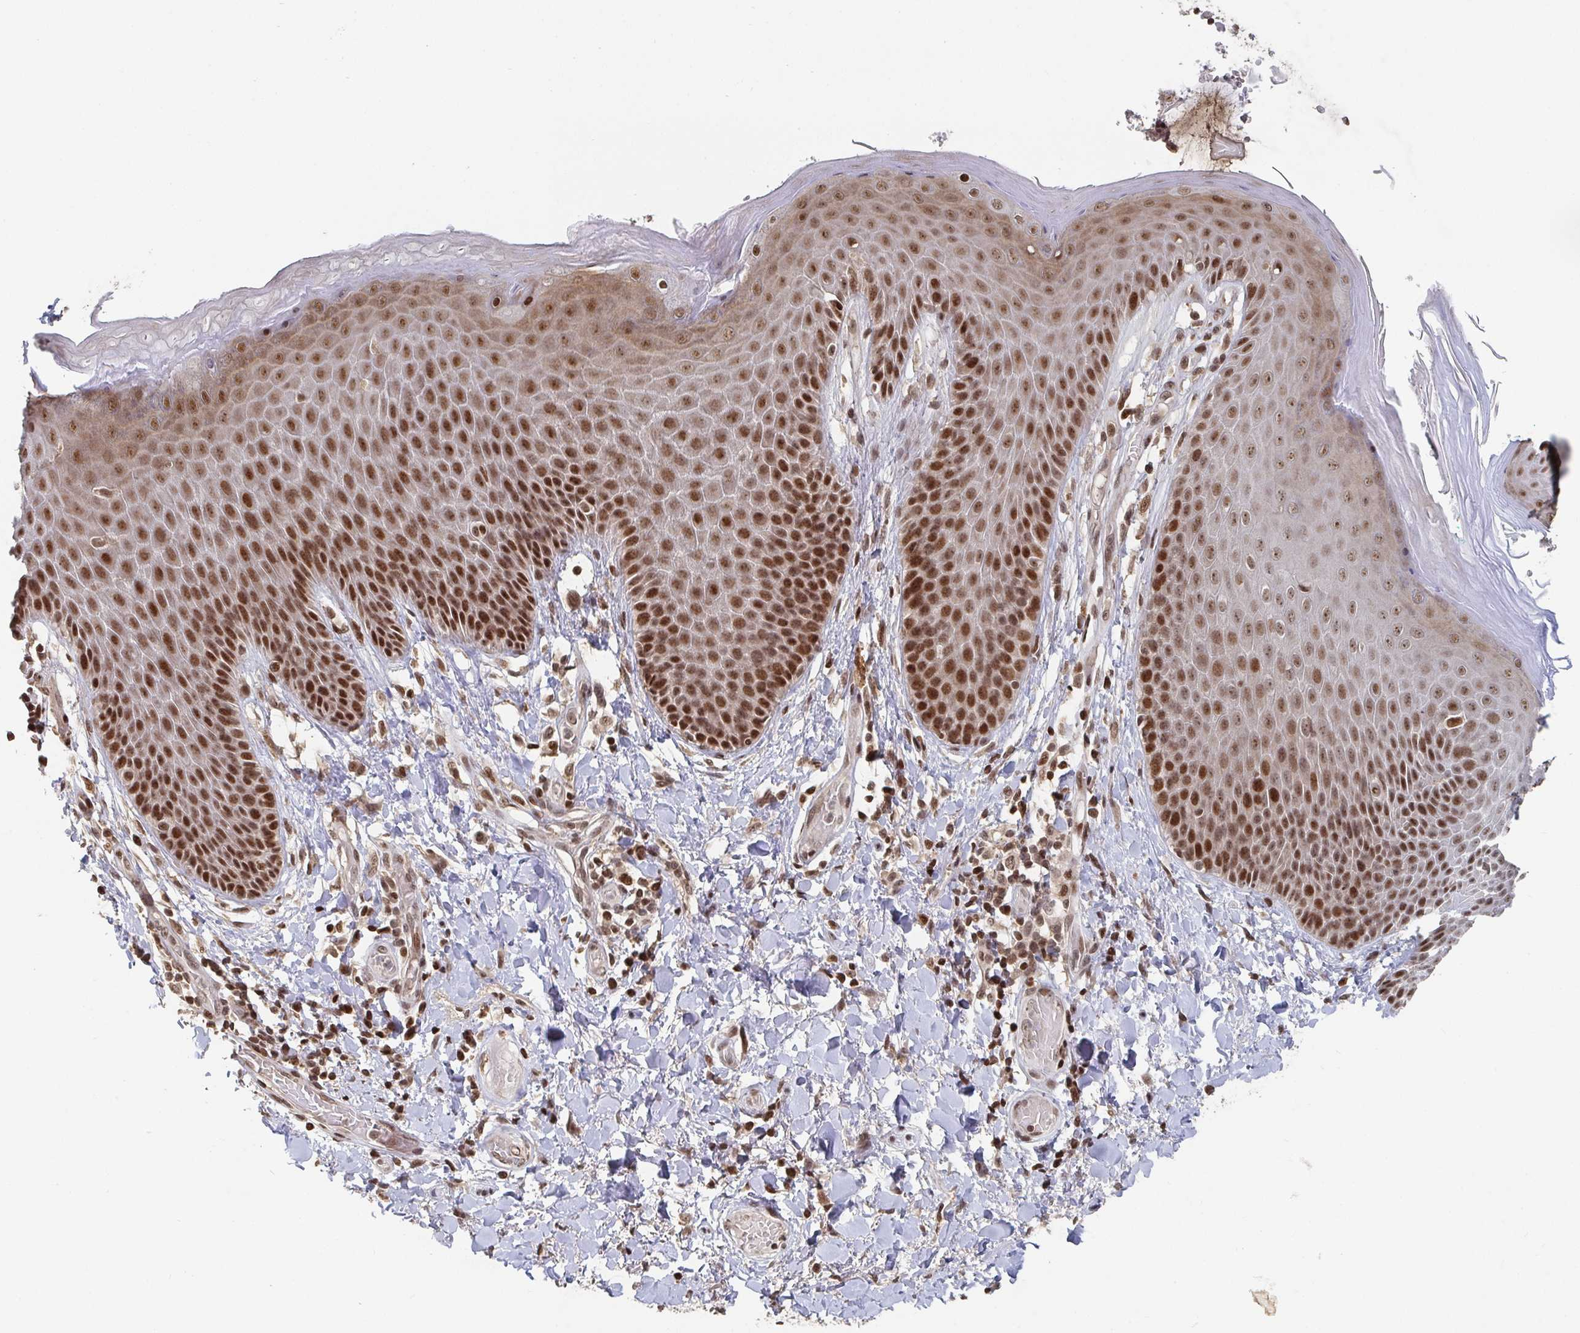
{"staining": {"intensity": "strong", "quantity": ">75%", "location": "nuclear"}, "tissue": "skin", "cell_type": "Epidermal cells", "image_type": "normal", "snomed": [{"axis": "morphology", "description": "Normal tissue, NOS"}, {"axis": "topography", "description": "Anal"}, {"axis": "topography", "description": "Peripheral nerve tissue"}], "caption": "This photomicrograph demonstrates IHC staining of normal human skin, with high strong nuclear positivity in about >75% of epidermal cells.", "gene": "ZDHHC12", "patient": {"sex": "male", "age": 51}}